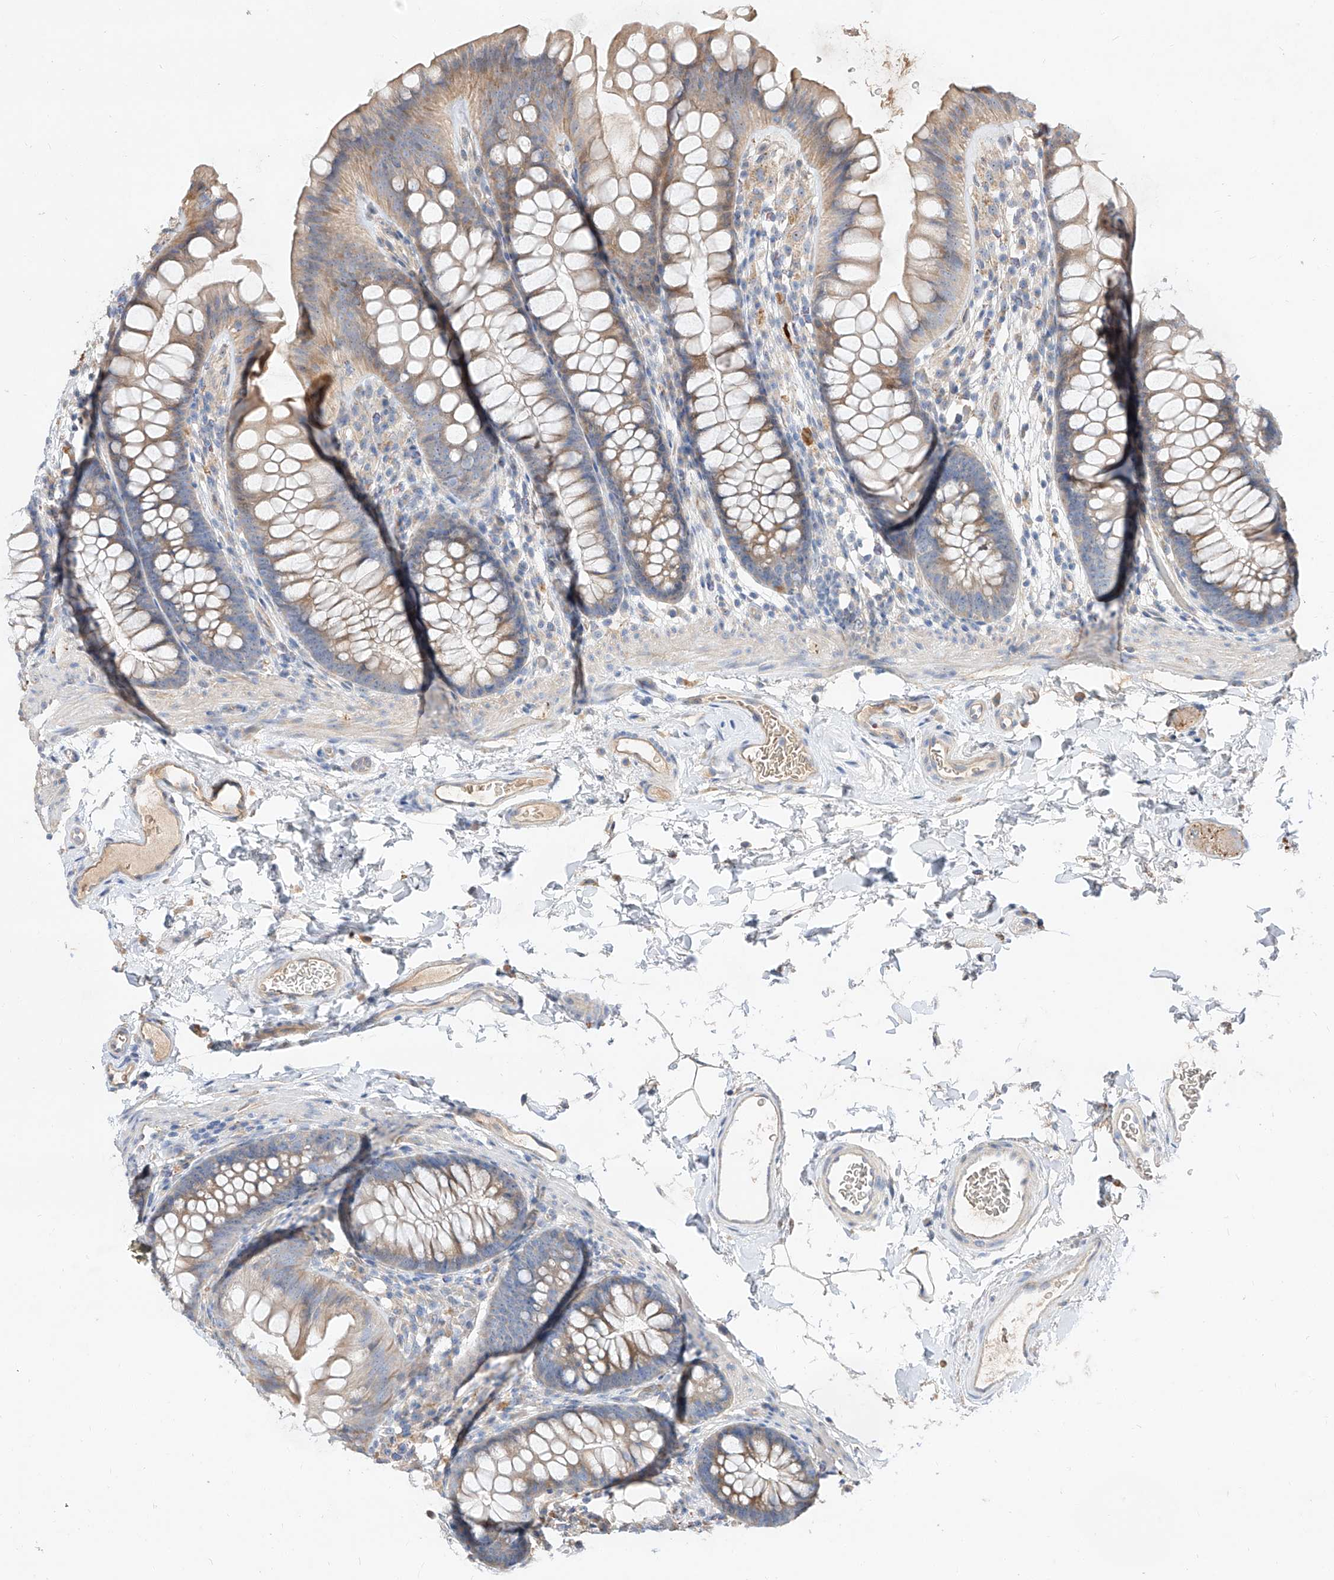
{"staining": {"intensity": "weak", "quantity": ">75%", "location": "cytoplasmic/membranous"}, "tissue": "colon", "cell_type": "Endothelial cells", "image_type": "normal", "snomed": [{"axis": "morphology", "description": "Normal tissue, NOS"}, {"axis": "topography", "description": "Colon"}], "caption": "Colon stained for a protein (brown) exhibits weak cytoplasmic/membranous positive positivity in approximately >75% of endothelial cells.", "gene": "DIRAS3", "patient": {"sex": "female", "age": 62}}